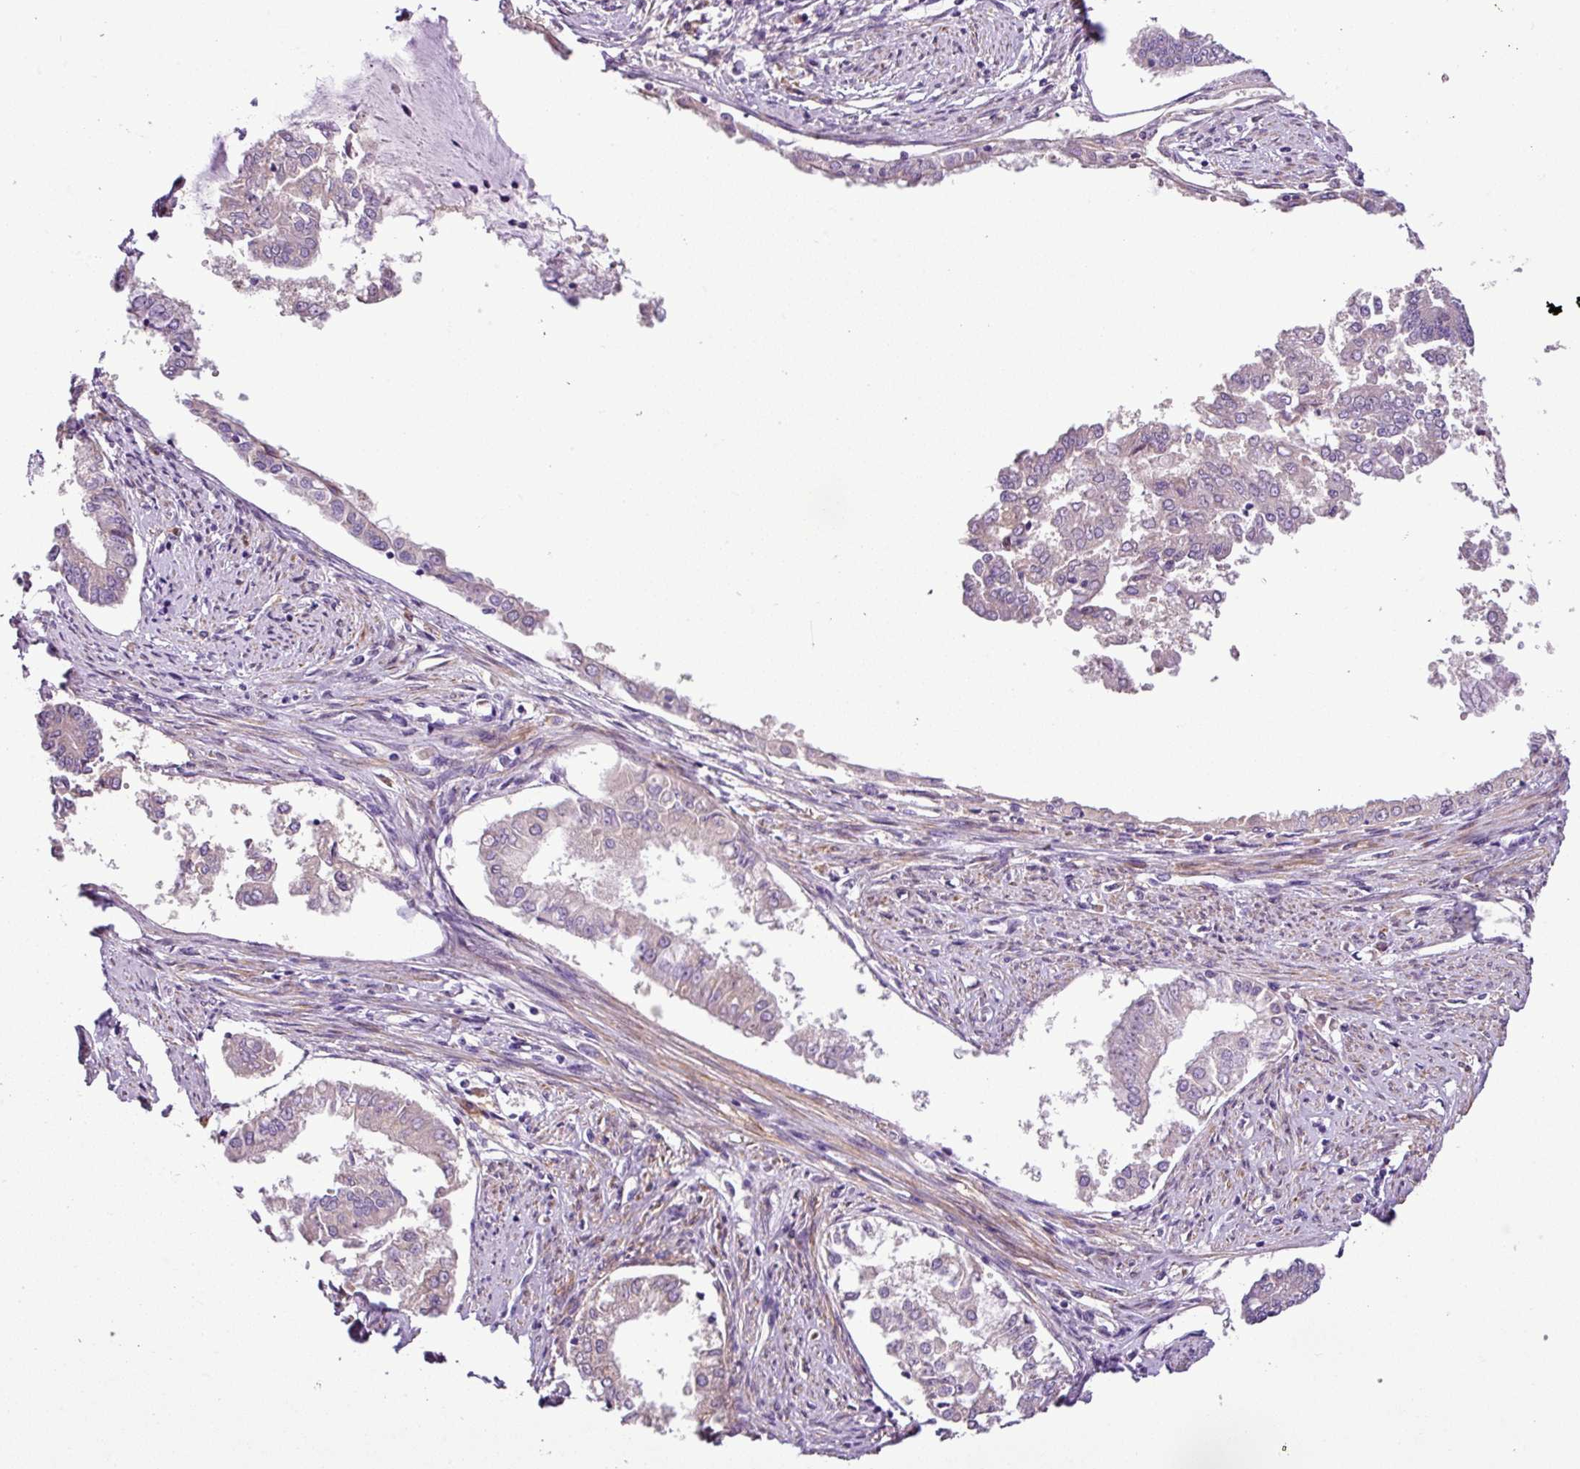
{"staining": {"intensity": "negative", "quantity": "none", "location": "none"}, "tissue": "endometrial cancer", "cell_type": "Tumor cells", "image_type": "cancer", "snomed": [{"axis": "morphology", "description": "Adenocarcinoma, NOS"}, {"axis": "topography", "description": "Endometrium"}], "caption": "Endometrial cancer (adenocarcinoma) stained for a protein using immunohistochemistry reveals no staining tumor cells.", "gene": "MOCS3", "patient": {"sex": "female", "age": 76}}